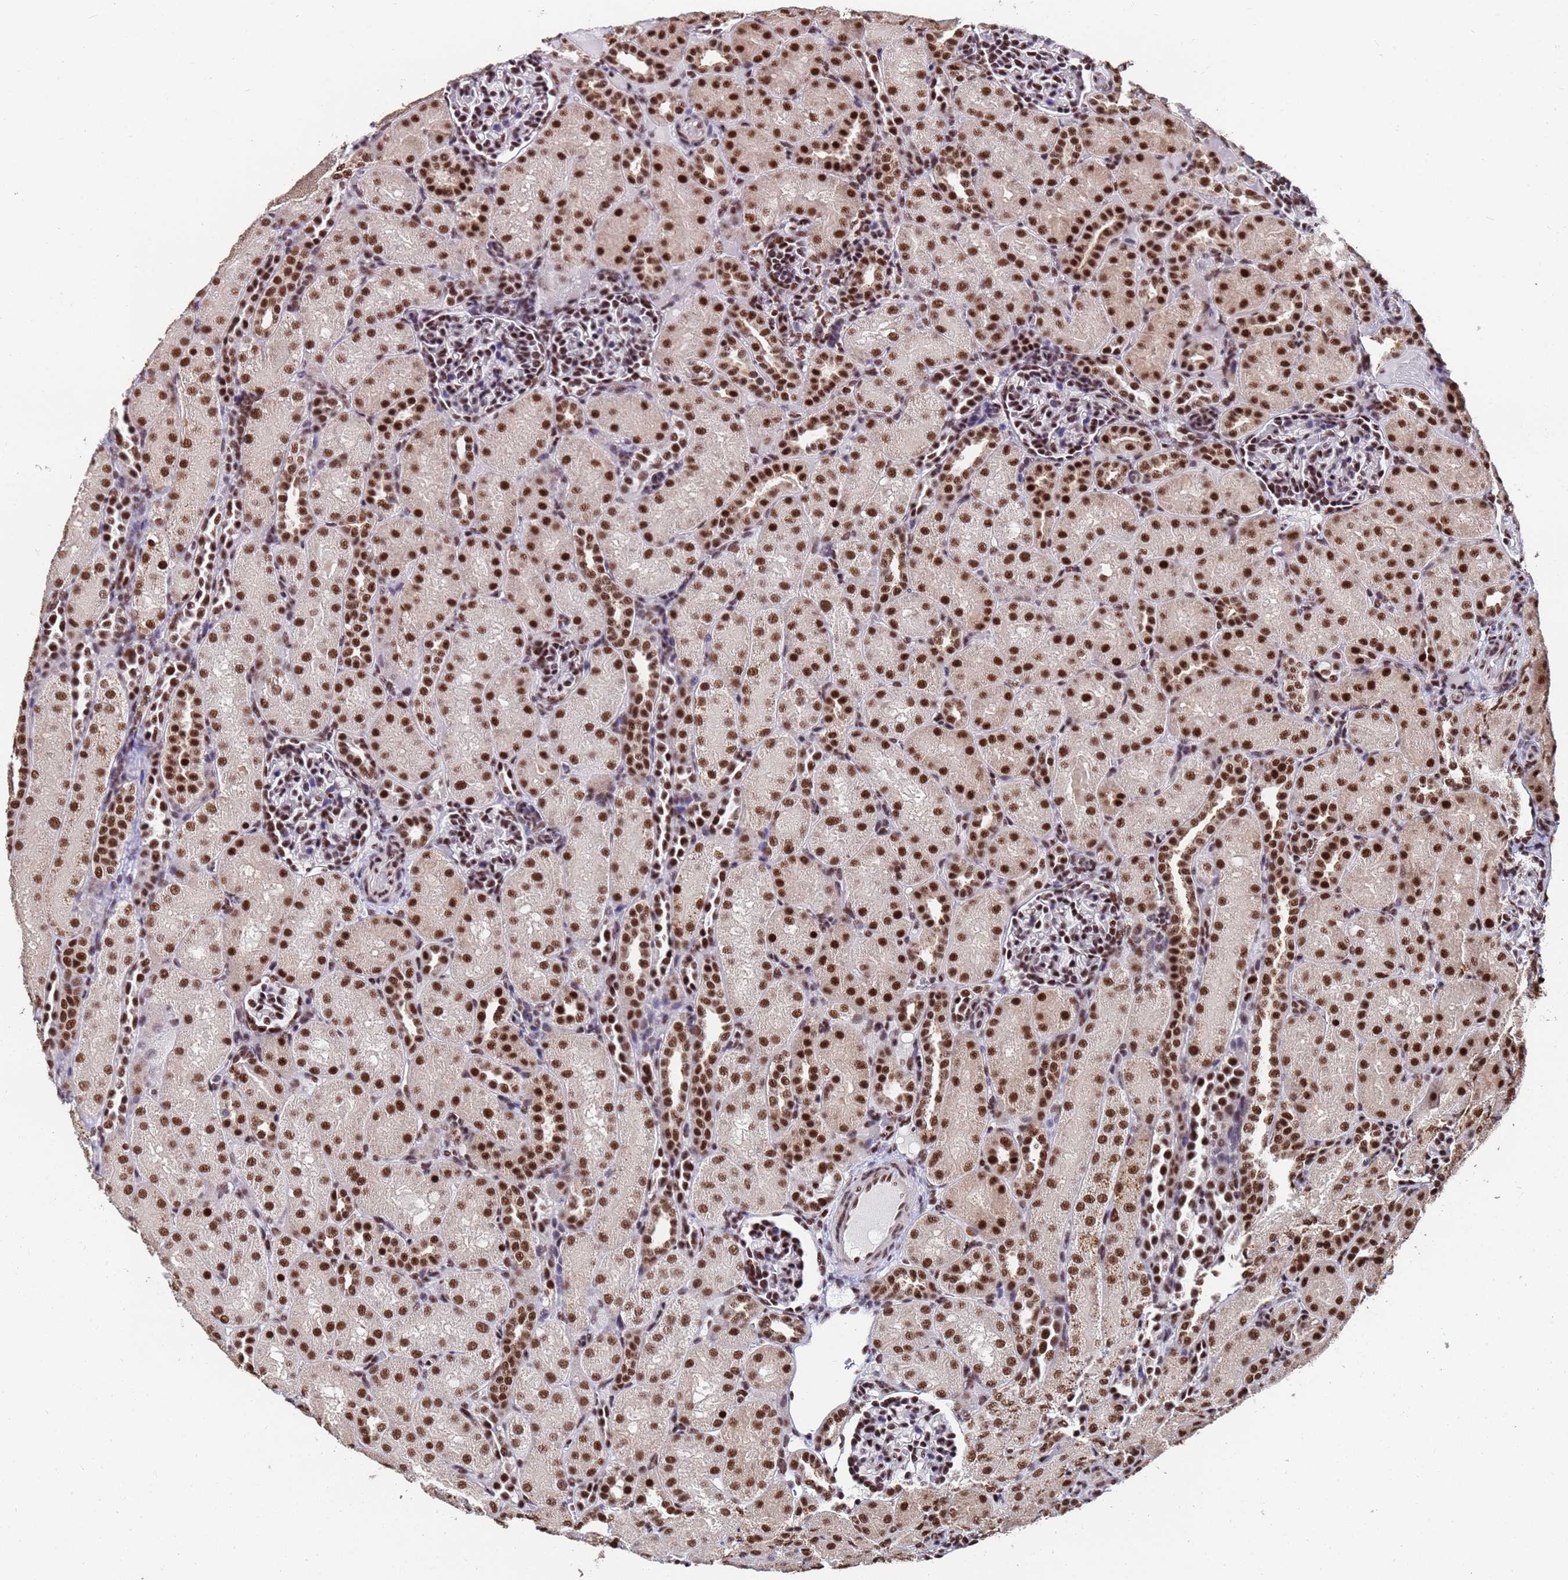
{"staining": {"intensity": "moderate", "quantity": ">75%", "location": "nuclear"}, "tissue": "kidney", "cell_type": "Cells in glomeruli", "image_type": "normal", "snomed": [{"axis": "morphology", "description": "Normal tissue, NOS"}, {"axis": "topography", "description": "Kidney"}], "caption": "A micrograph showing moderate nuclear staining in about >75% of cells in glomeruli in benign kidney, as visualized by brown immunohistochemical staining.", "gene": "SF3B2", "patient": {"sex": "male", "age": 1}}